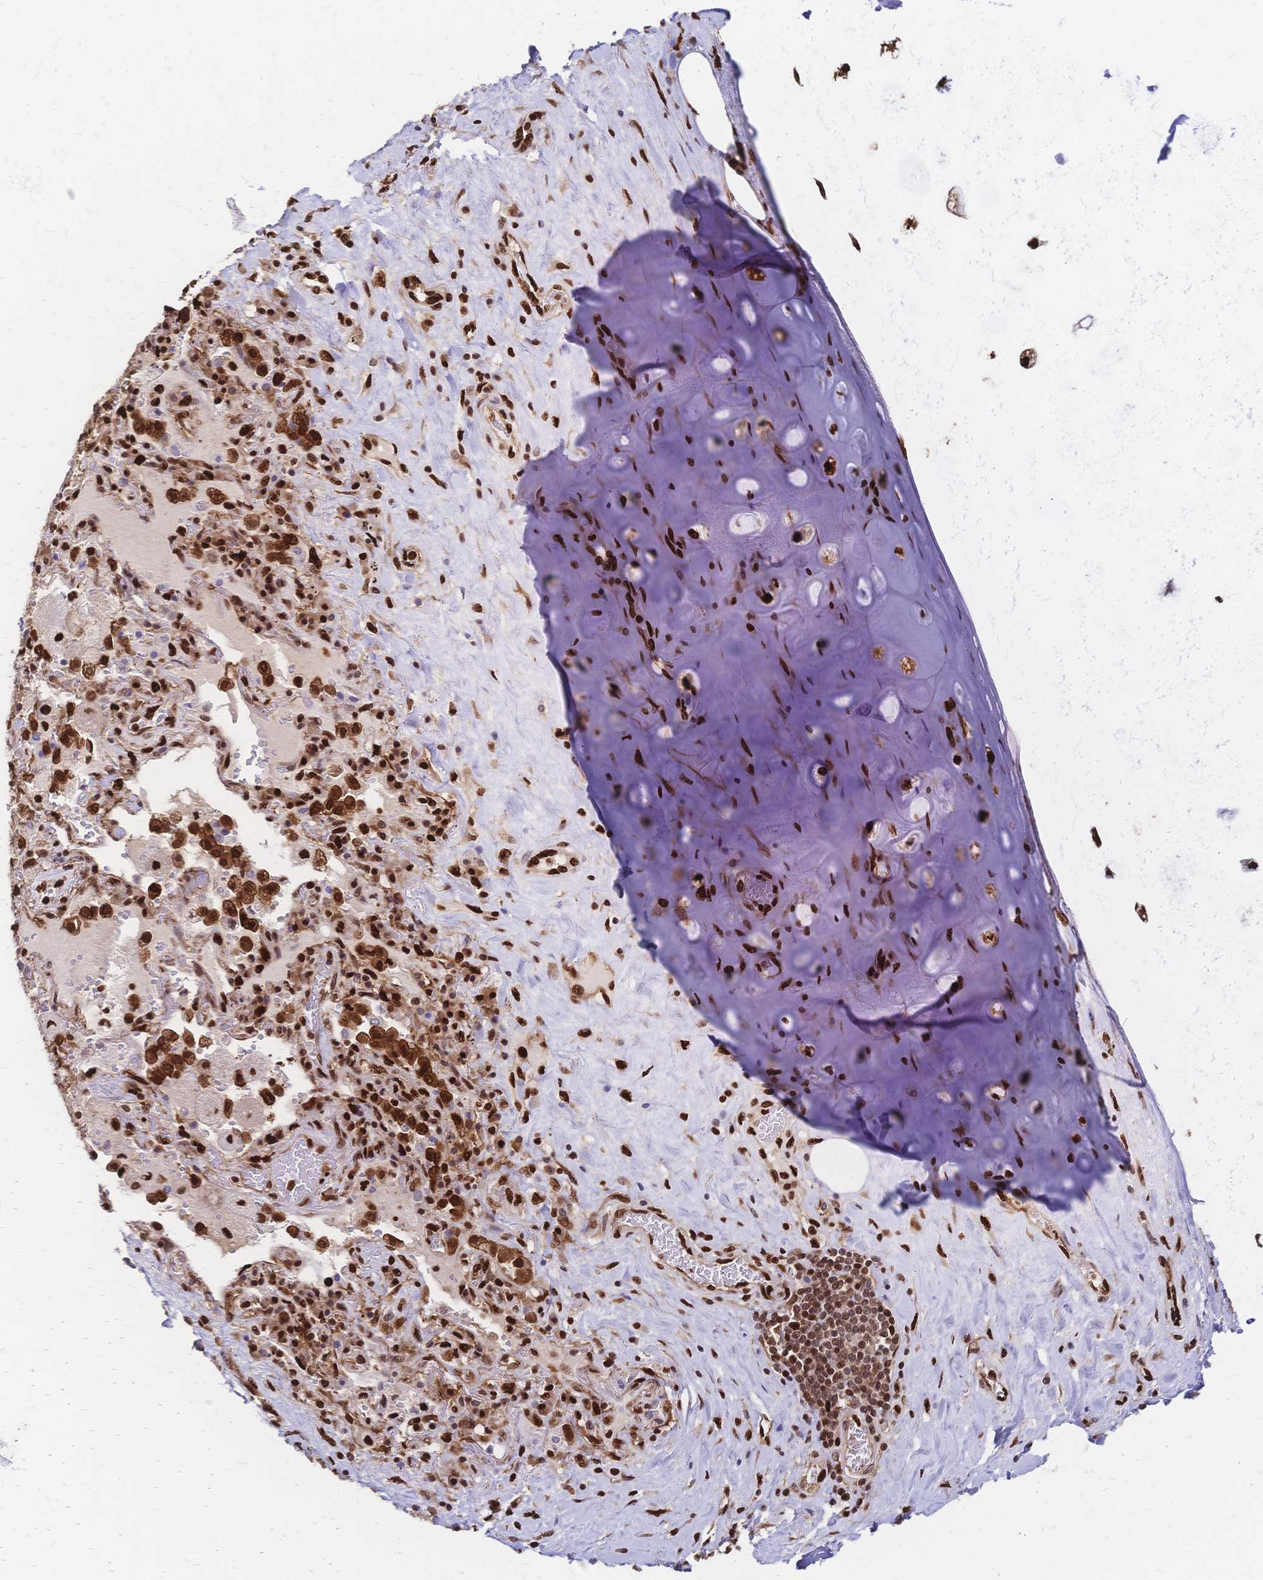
{"staining": {"intensity": "strong", "quantity": ">75%", "location": "nuclear"}, "tissue": "soft tissue", "cell_type": "Chondrocytes", "image_type": "normal", "snomed": [{"axis": "morphology", "description": "Normal tissue, NOS"}, {"axis": "topography", "description": "Cartilage tissue"}, {"axis": "topography", "description": "Bronchus"}], "caption": "This is a photomicrograph of IHC staining of unremarkable soft tissue, which shows strong expression in the nuclear of chondrocytes.", "gene": "HDGF", "patient": {"sex": "male", "age": 64}}